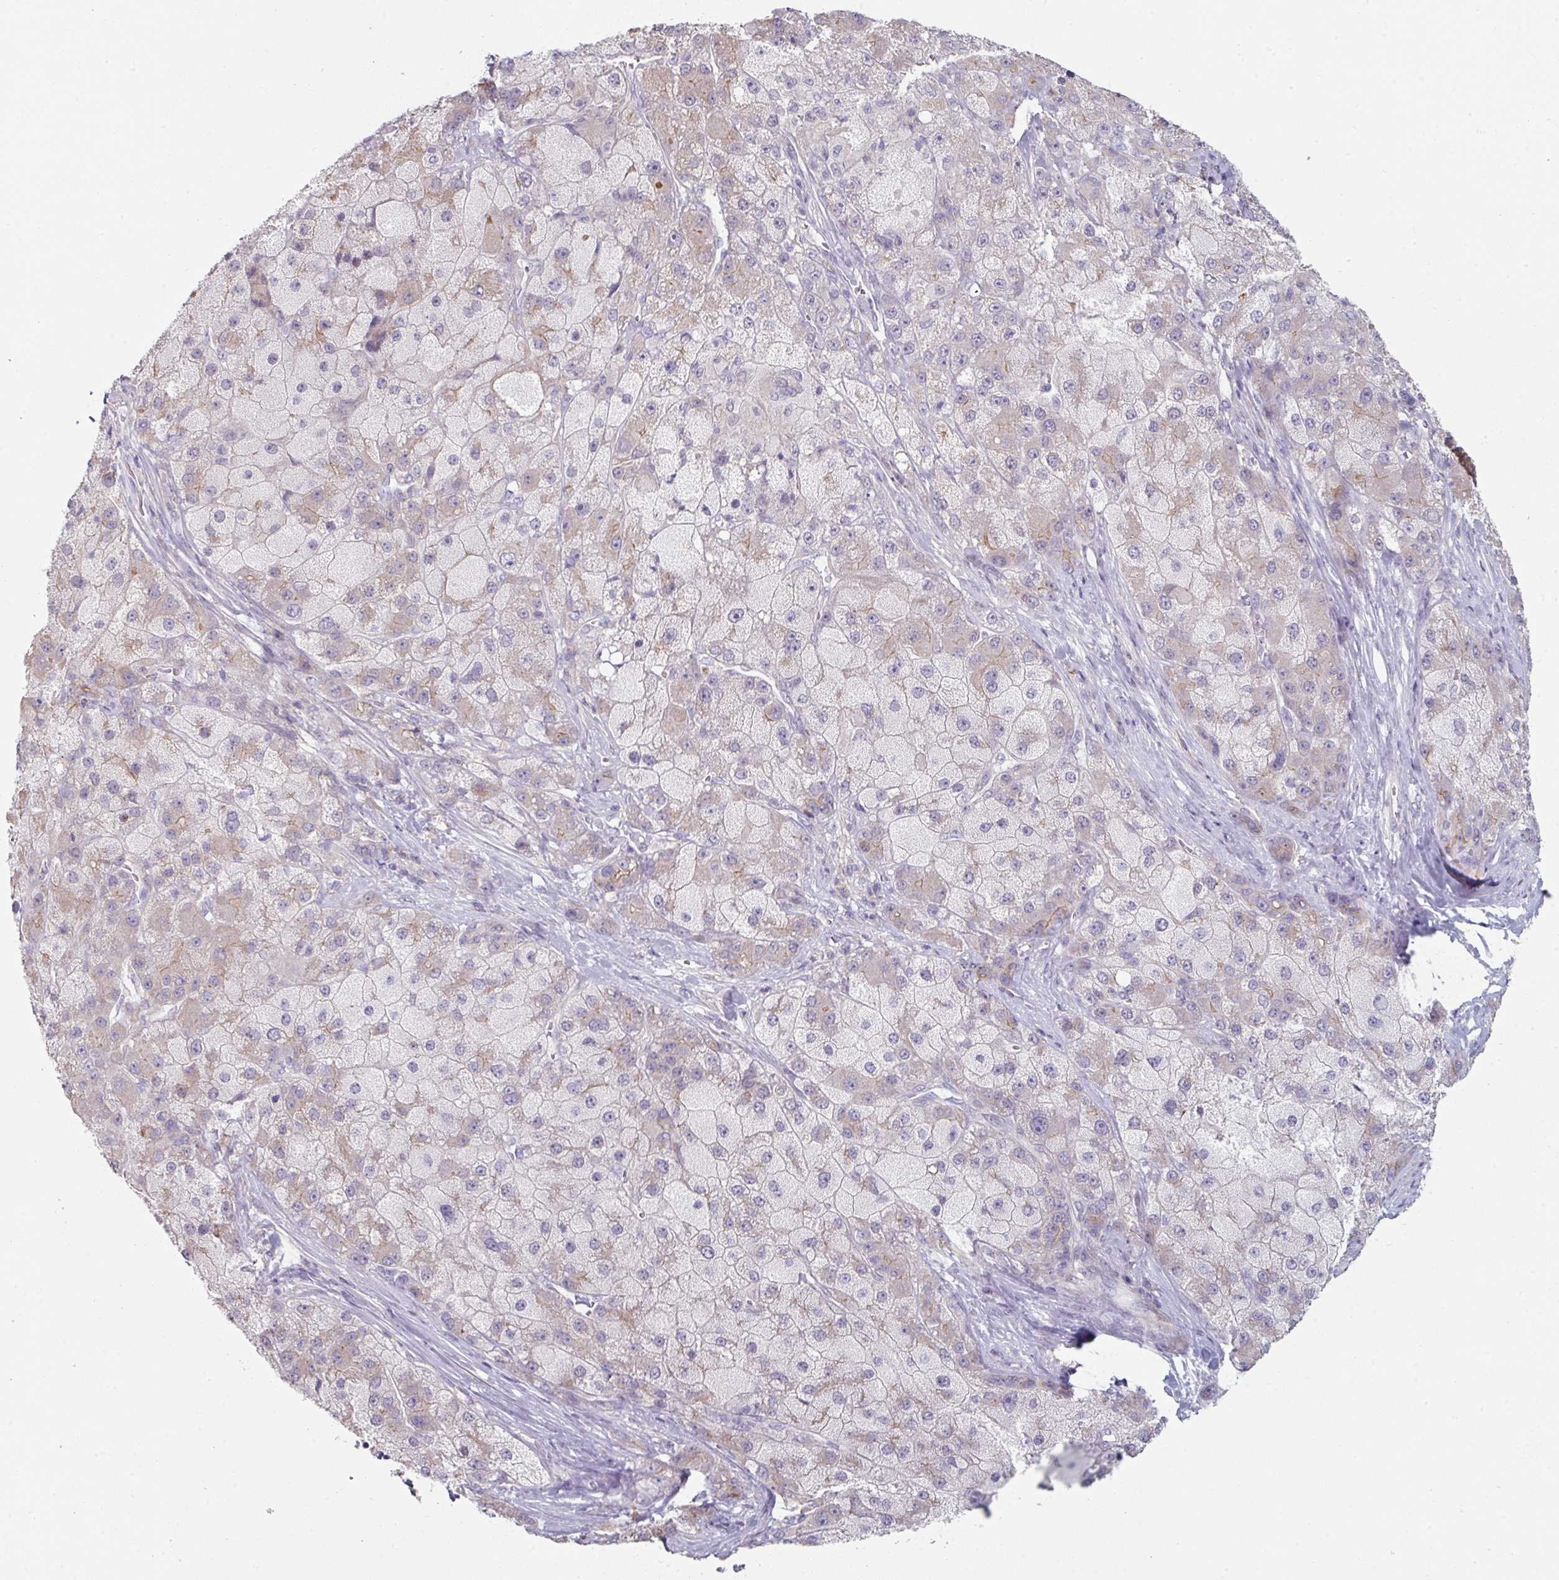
{"staining": {"intensity": "negative", "quantity": "none", "location": "none"}, "tissue": "liver cancer", "cell_type": "Tumor cells", "image_type": "cancer", "snomed": [{"axis": "morphology", "description": "Carcinoma, Hepatocellular, NOS"}, {"axis": "topography", "description": "Liver"}], "caption": "Tumor cells show no significant protein positivity in hepatocellular carcinoma (liver). (Stains: DAB IHC with hematoxylin counter stain, Microscopy: brightfield microscopy at high magnification).", "gene": "WSB2", "patient": {"sex": "male", "age": 67}}